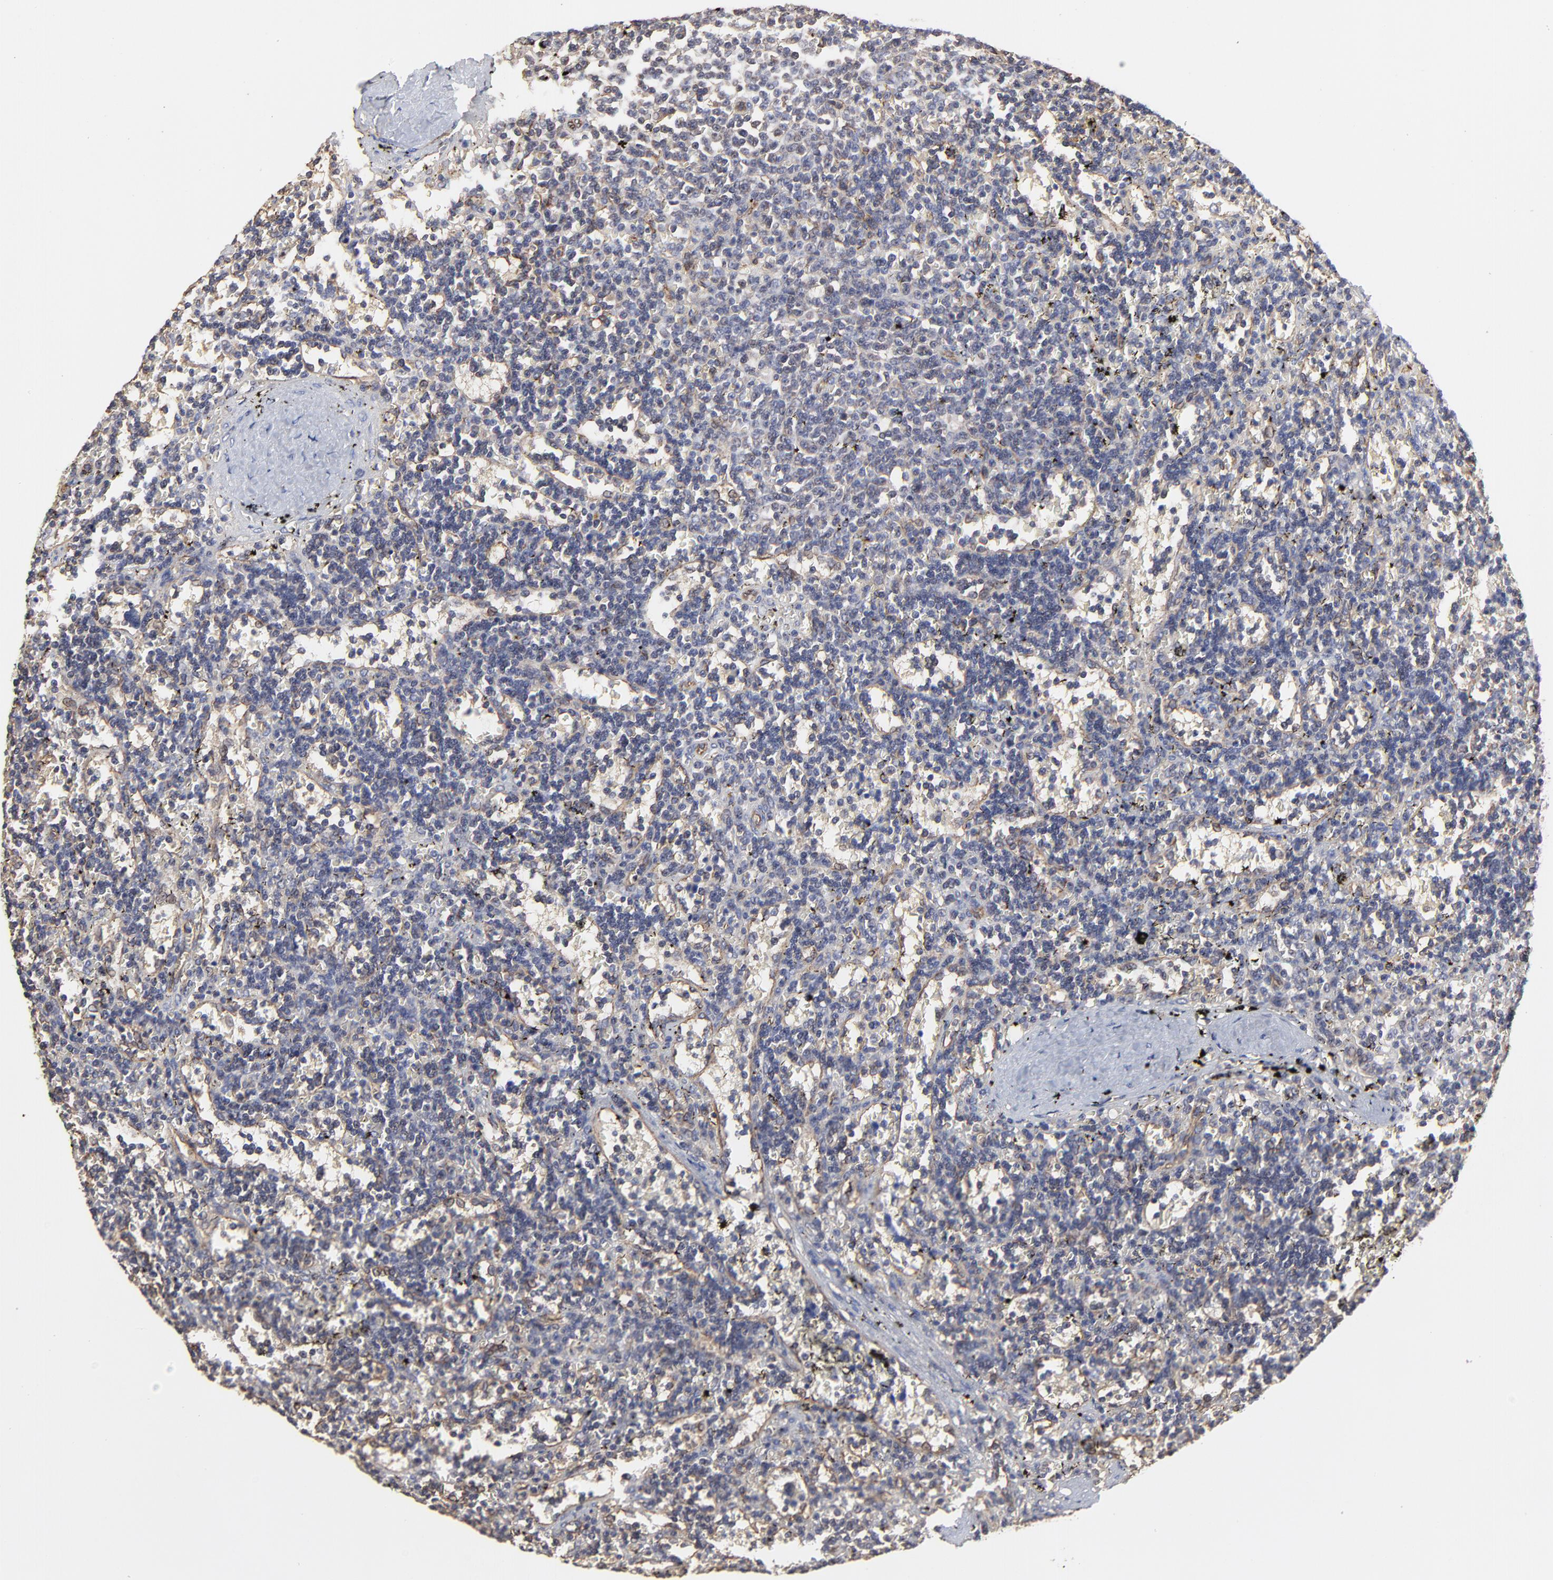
{"staining": {"intensity": "negative", "quantity": "none", "location": "none"}, "tissue": "lymphoma", "cell_type": "Tumor cells", "image_type": "cancer", "snomed": [{"axis": "morphology", "description": "Malignant lymphoma, non-Hodgkin's type, Low grade"}, {"axis": "topography", "description": "Spleen"}], "caption": "Image shows no protein positivity in tumor cells of lymphoma tissue. (DAB (3,3'-diaminobenzidine) immunohistochemistry with hematoxylin counter stain).", "gene": "ARMT1", "patient": {"sex": "male", "age": 60}}